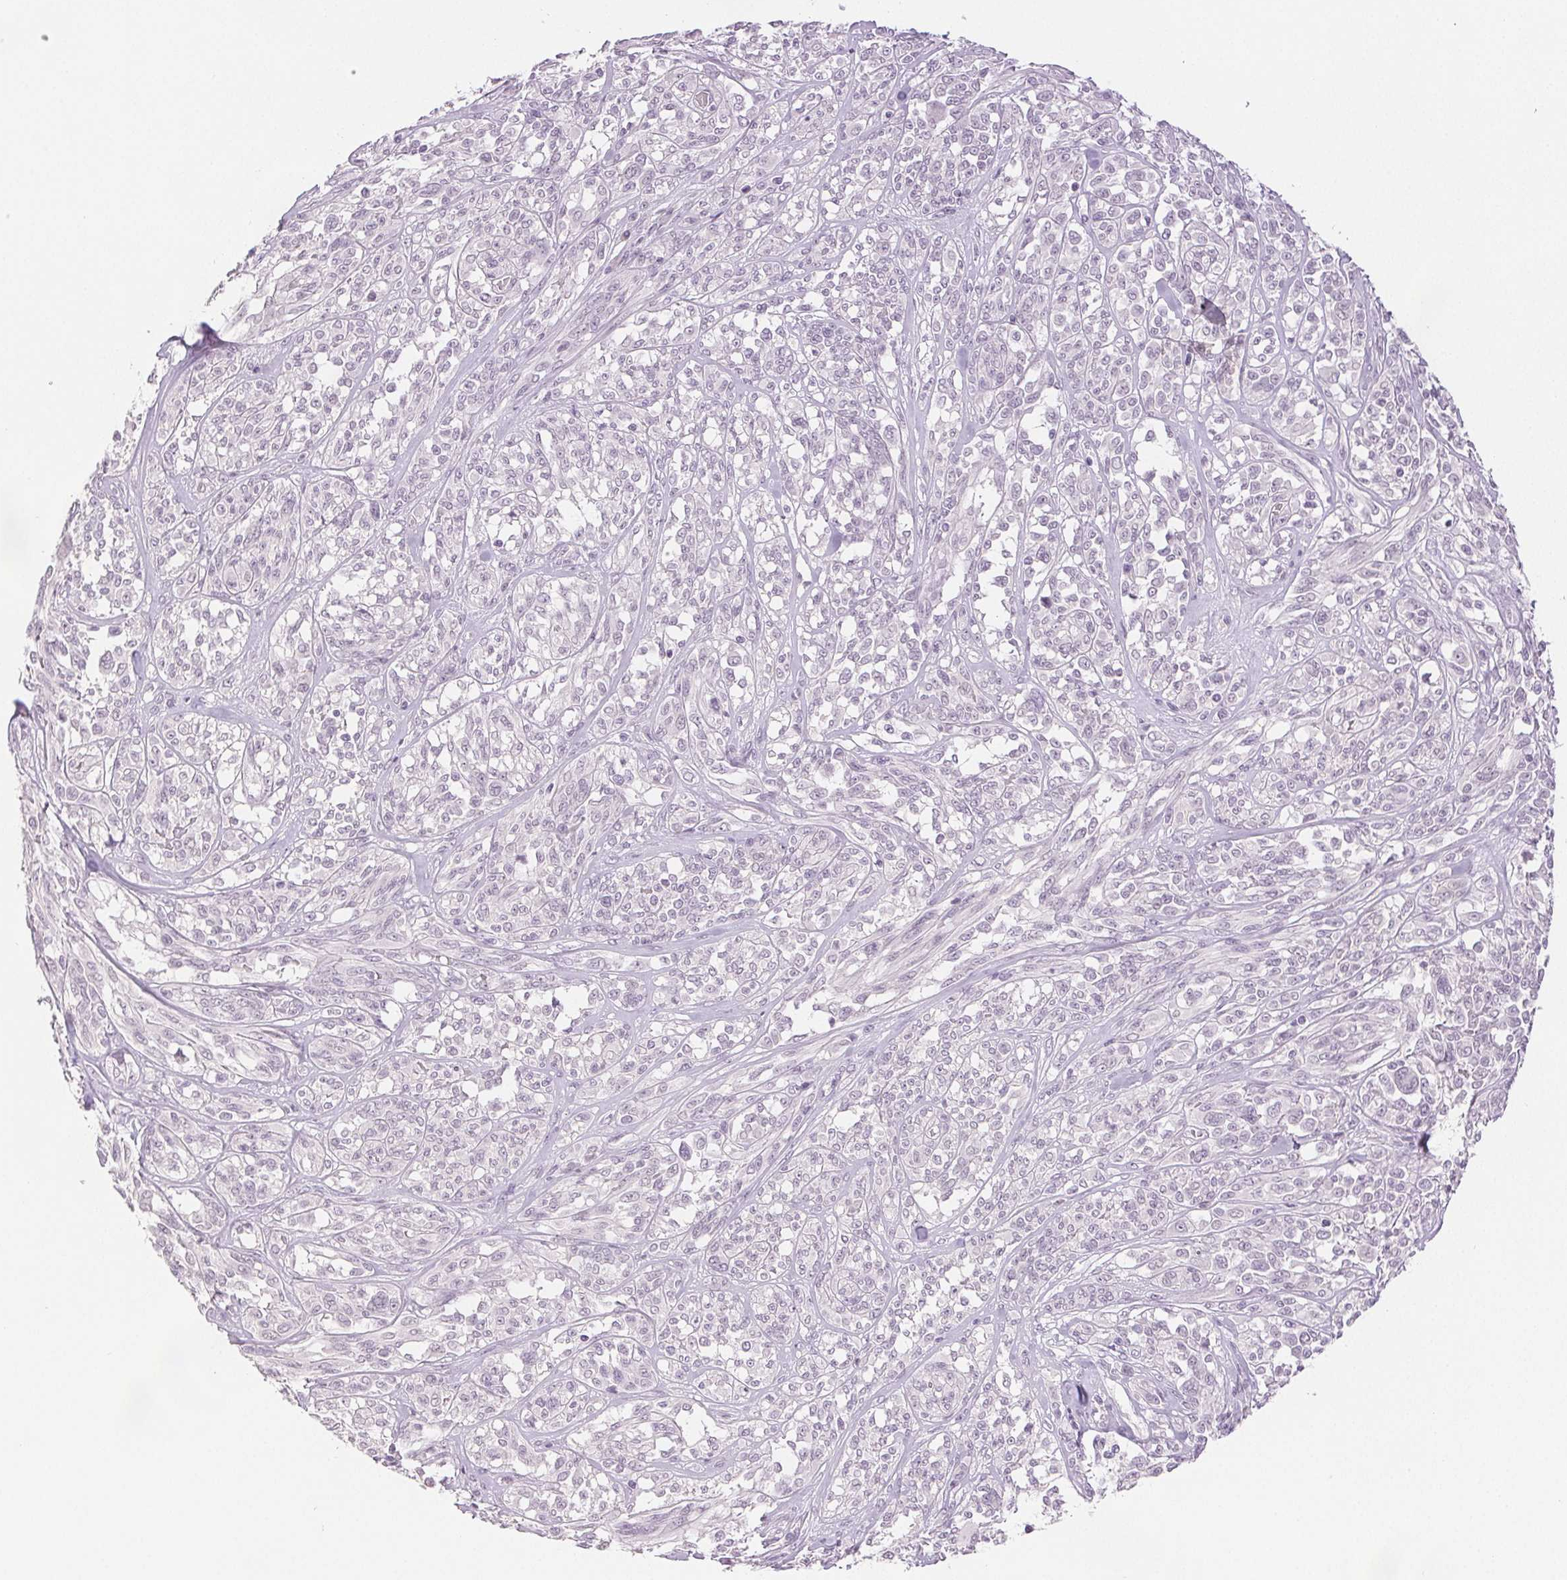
{"staining": {"intensity": "negative", "quantity": "none", "location": "none"}, "tissue": "melanoma", "cell_type": "Tumor cells", "image_type": "cancer", "snomed": [{"axis": "morphology", "description": "Malignant melanoma, NOS"}, {"axis": "topography", "description": "Skin"}], "caption": "A high-resolution image shows immunohistochemistry staining of melanoma, which shows no significant staining in tumor cells.", "gene": "SCGN", "patient": {"sex": "female", "age": 91}}